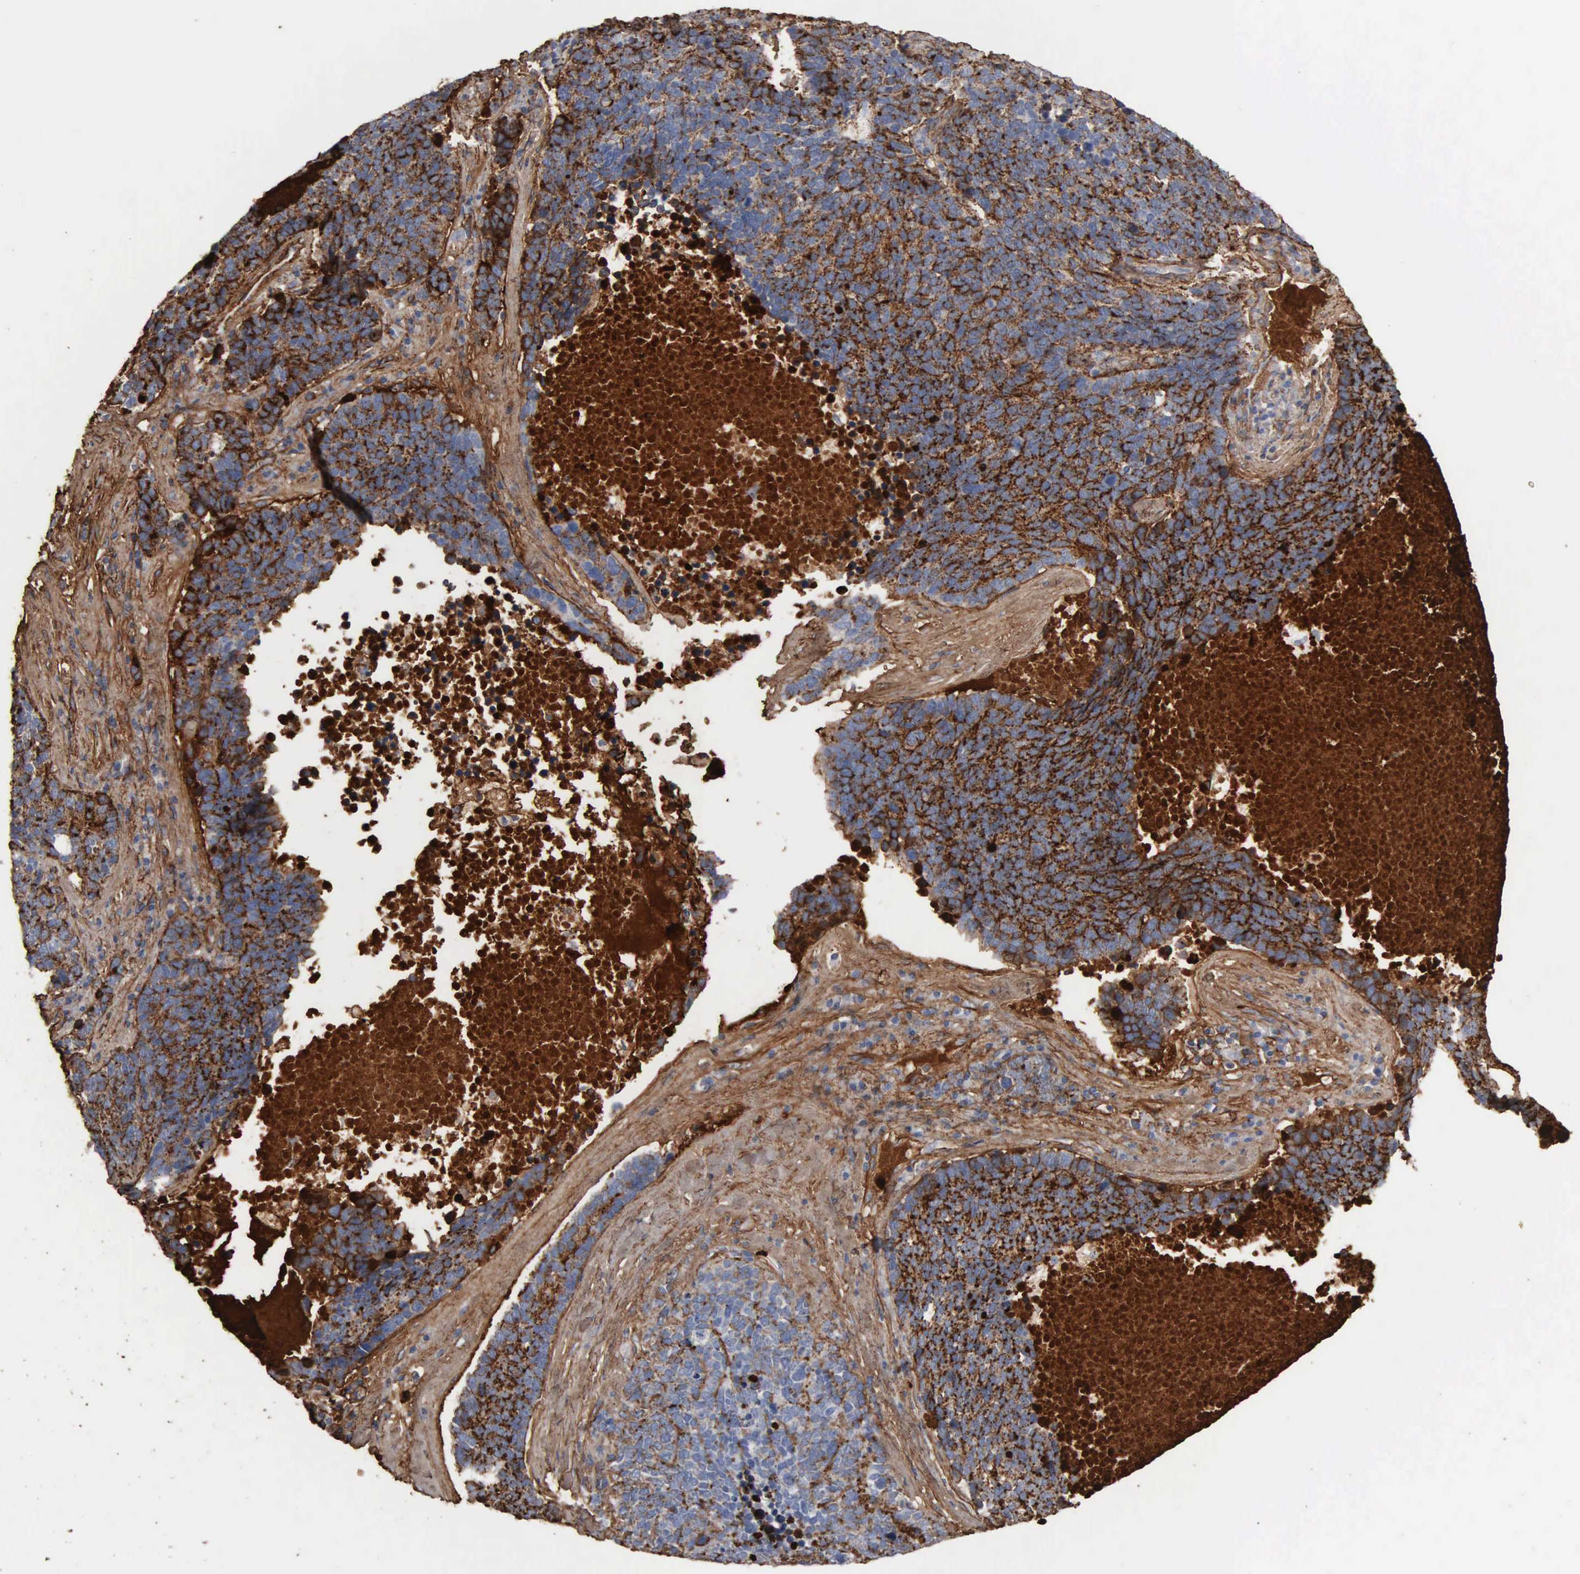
{"staining": {"intensity": "strong", "quantity": ">75%", "location": "cytoplasmic/membranous"}, "tissue": "lung cancer", "cell_type": "Tumor cells", "image_type": "cancer", "snomed": [{"axis": "morphology", "description": "Neoplasm, malignant, NOS"}, {"axis": "topography", "description": "Lung"}], "caption": "This is an image of immunohistochemistry staining of malignant neoplasm (lung), which shows strong staining in the cytoplasmic/membranous of tumor cells.", "gene": "FN1", "patient": {"sex": "female", "age": 75}}